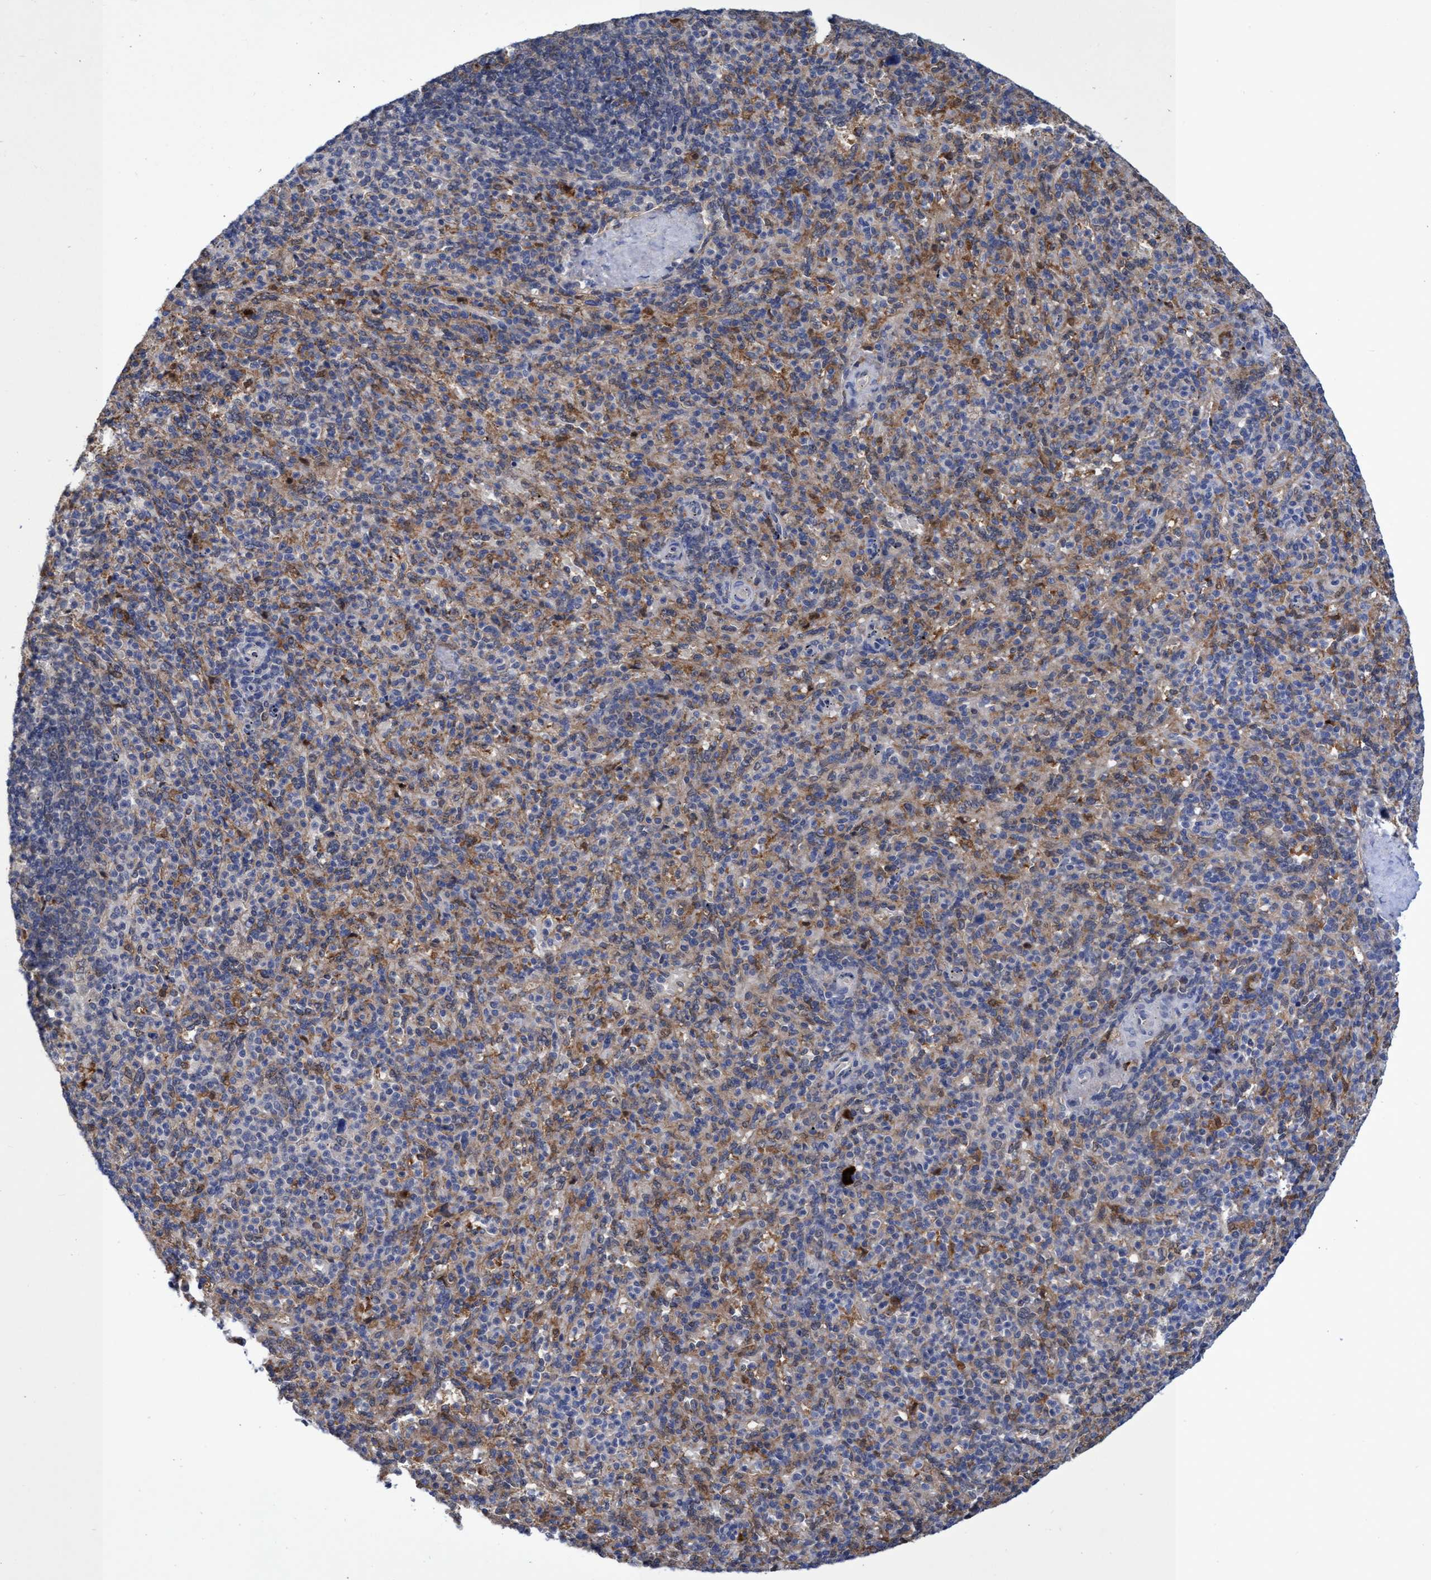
{"staining": {"intensity": "moderate", "quantity": "<25%", "location": "cytoplasmic/membranous"}, "tissue": "spleen", "cell_type": "Cells in red pulp", "image_type": "normal", "snomed": [{"axis": "morphology", "description": "Normal tissue, NOS"}, {"axis": "topography", "description": "Spleen"}], "caption": "IHC image of normal spleen: human spleen stained using IHC shows low levels of moderate protein expression localized specifically in the cytoplasmic/membranous of cells in red pulp, appearing as a cytoplasmic/membranous brown color.", "gene": "PNPO", "patient": {"sex": "male", "age": 36}}